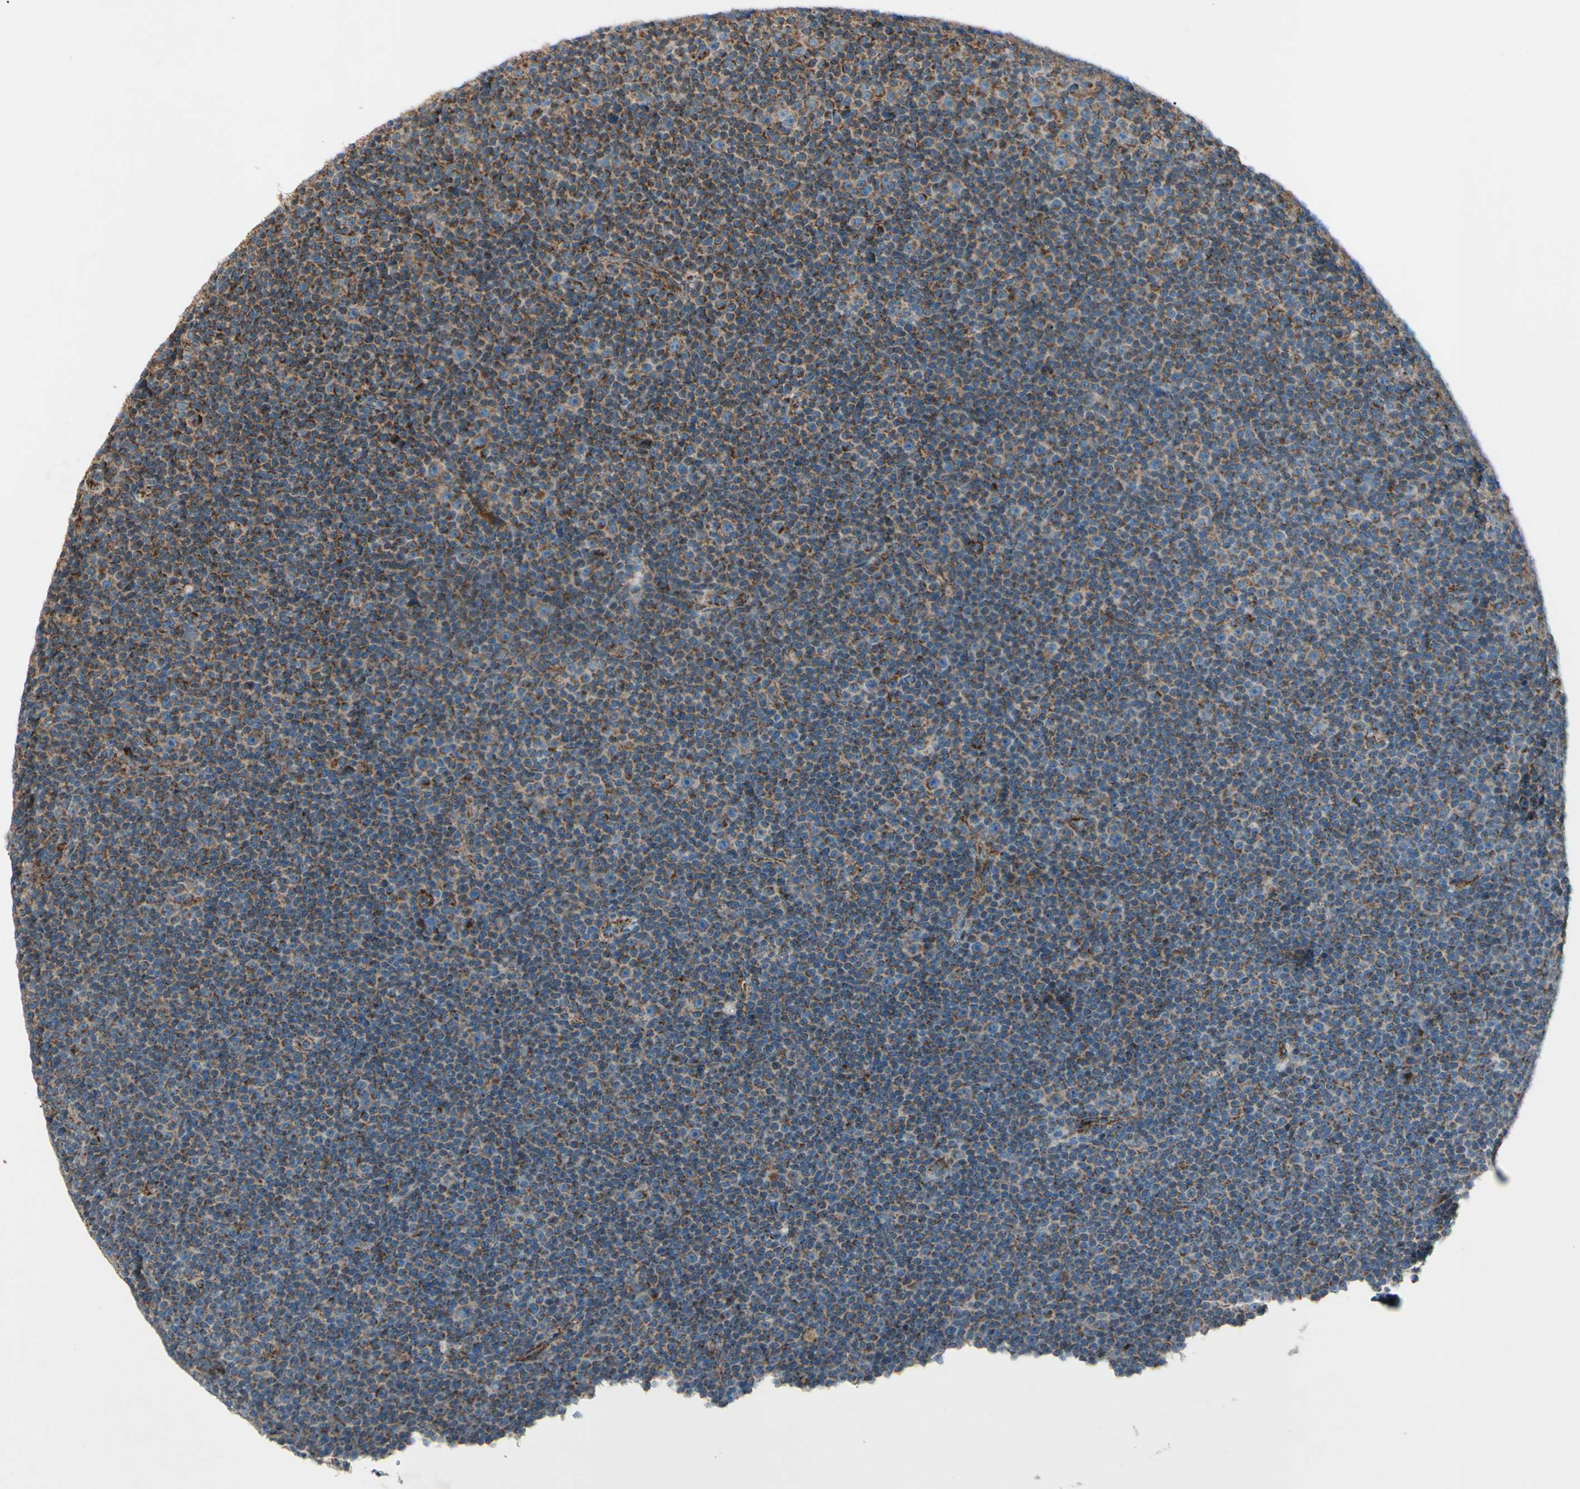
{"staining": {"intensity": "moderate", "quantity": ">75%", "location": "cytoplasmic/membranous"}, "tissue": "lymphoma", "cell_type": "Tumor cells", "image_type": "cancer", "snomed": [{"axis": "morphology", "description": "Malignant lymphoma, non-Hodgkin's type, Low grade"}, {"axis": "topography", "description": "Lymph node"}], "caption": "Immunohistochemistry histopathology image of human malignant lymphoma, non-Hodgkin's type (low-grade) stained for a protein (brown), which reveals medium levels of moderate cytoplasmic/membranous positivity in about >75% of tumor cells.", "gene": "RHOT1", "patient": {"sex": "female", "age": 67}}